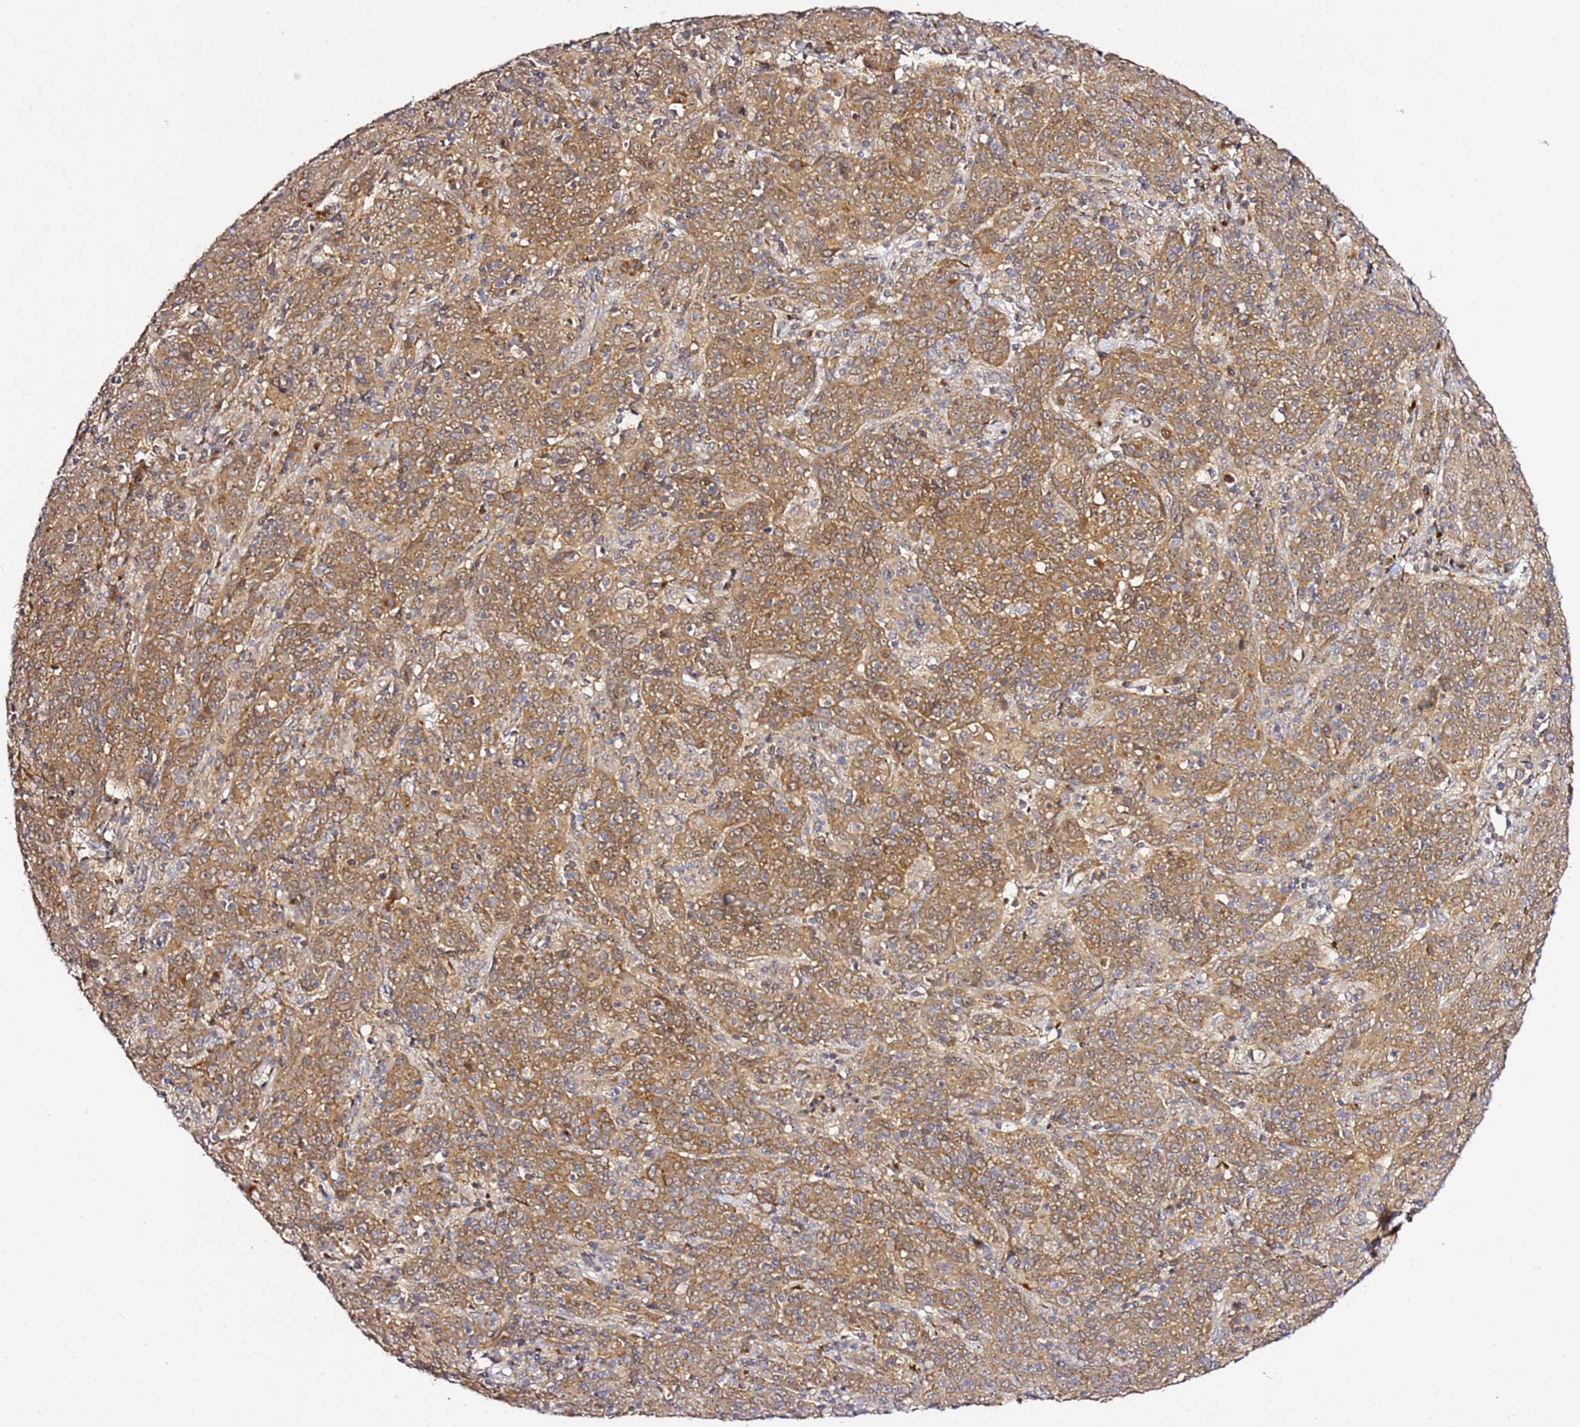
{"staining": {"intensity": "moderate", "quantity": ">75%", "location": "cytoplasmic/membranous"}, "tissue": "cervical cancer", "cell_type": "Tumor cells", "image_type": "cancer", "snomed": [{"axis": "morphology", "description": "Squamous cell carcinoma, NOS"}, {"axis": "topography", "description": "Cervix"}], "caption": "IHC histopathology image of cervical cancer (squamous cell carcinoma) stained for a protein (brown), which shows medium levels of moderate cytoplasmic/membranous staining in approximately >75% of tumor cells.", "gene": "PVRIG", "patient": {"sex": "female", "age": 67}}